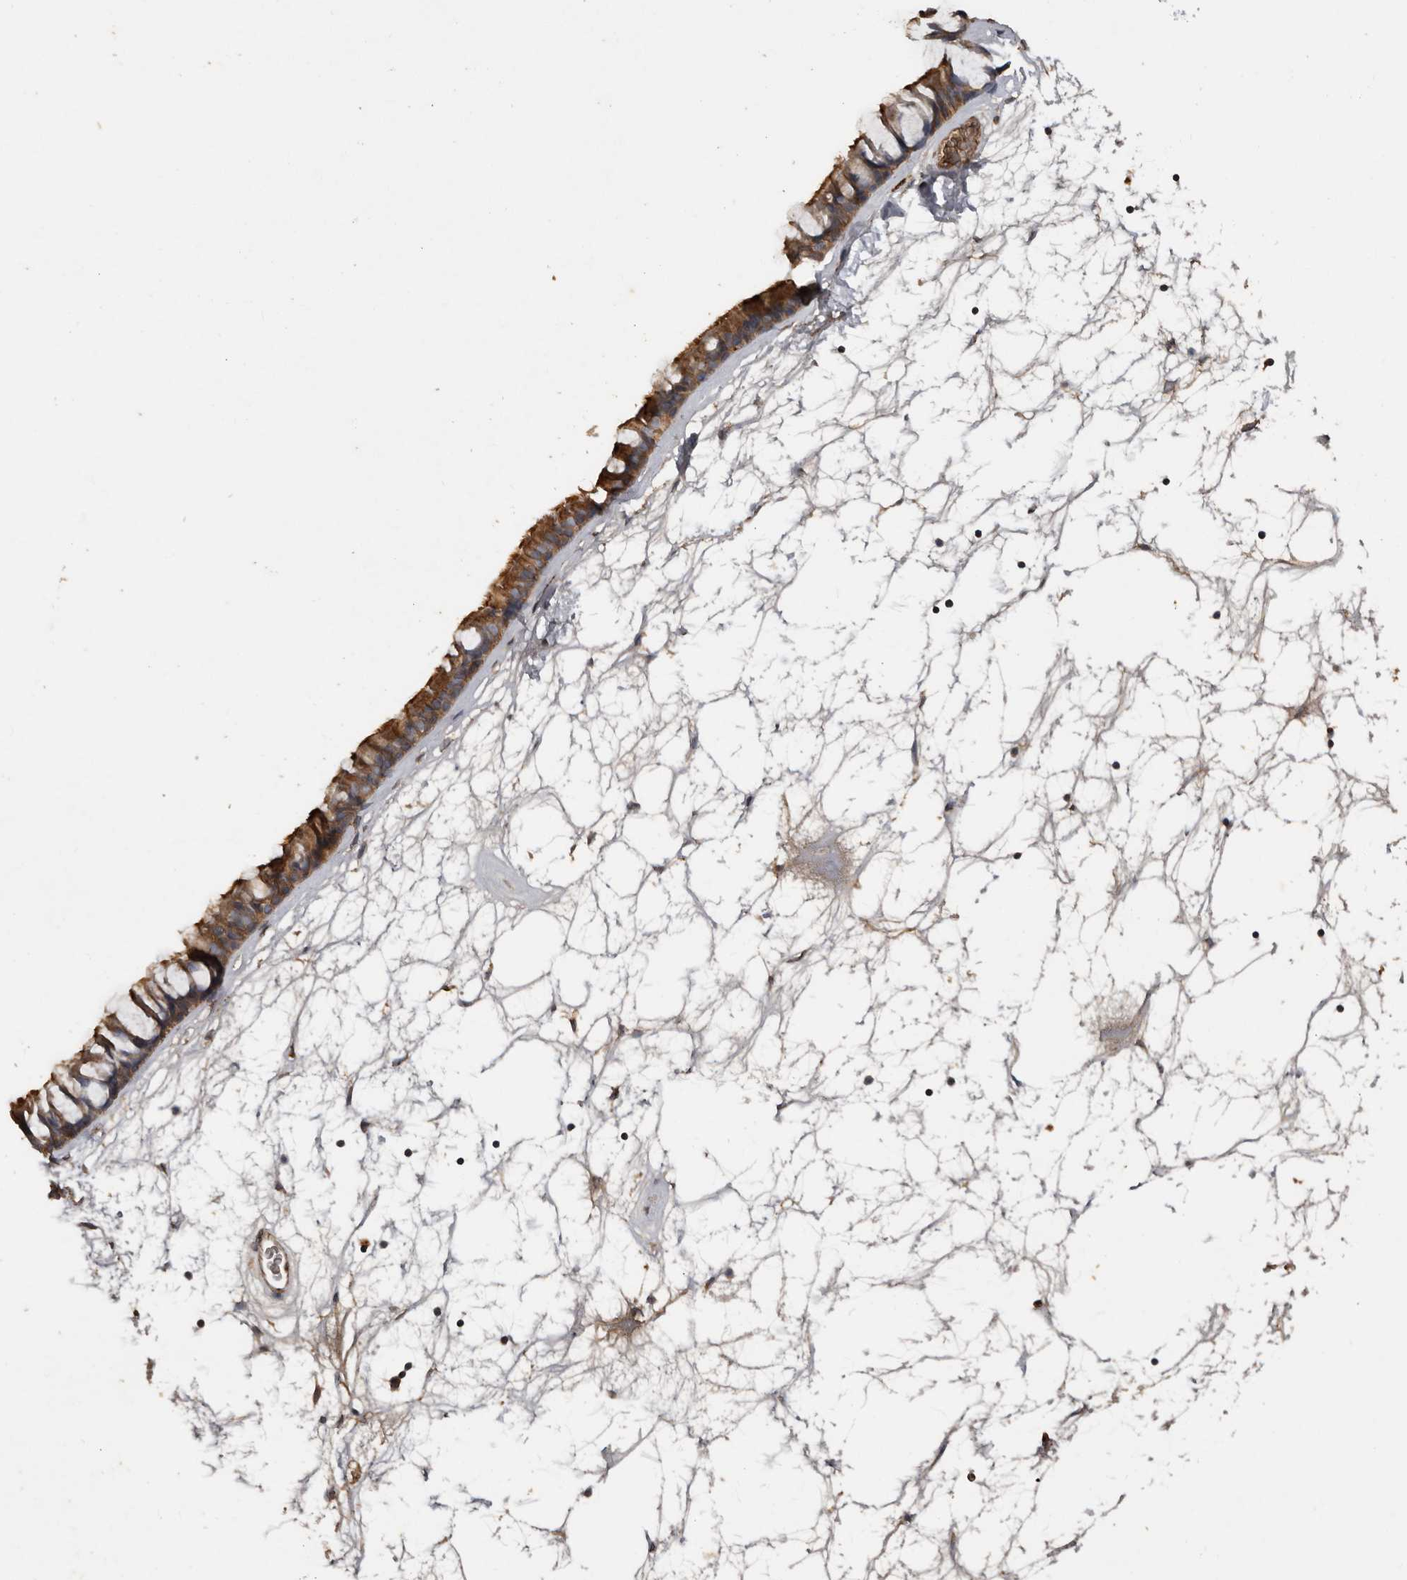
{"staining": {"intensity": "strong", "quantity": "25%-75%", "location": "cytoplasmic/membranous"}, "tissue": "nasopharynx", "cell_type": "Respiratory epithelial cells", "image_type": "normal", "snomed": [{"axis": "morphology", "description": "Normal tissue, NOS"}, {"axis": "topography", "description": "Nasopharynx"}], "caption": "About 25%-75% of respiratory epithelial cells in normal human nasopharynx reveal strong cytoplasmic/membranous protein staining as visualized by brown immunohistochemical staining.", "gene": "HYAL4", "patient": {"sex": "male", "age": 64}}